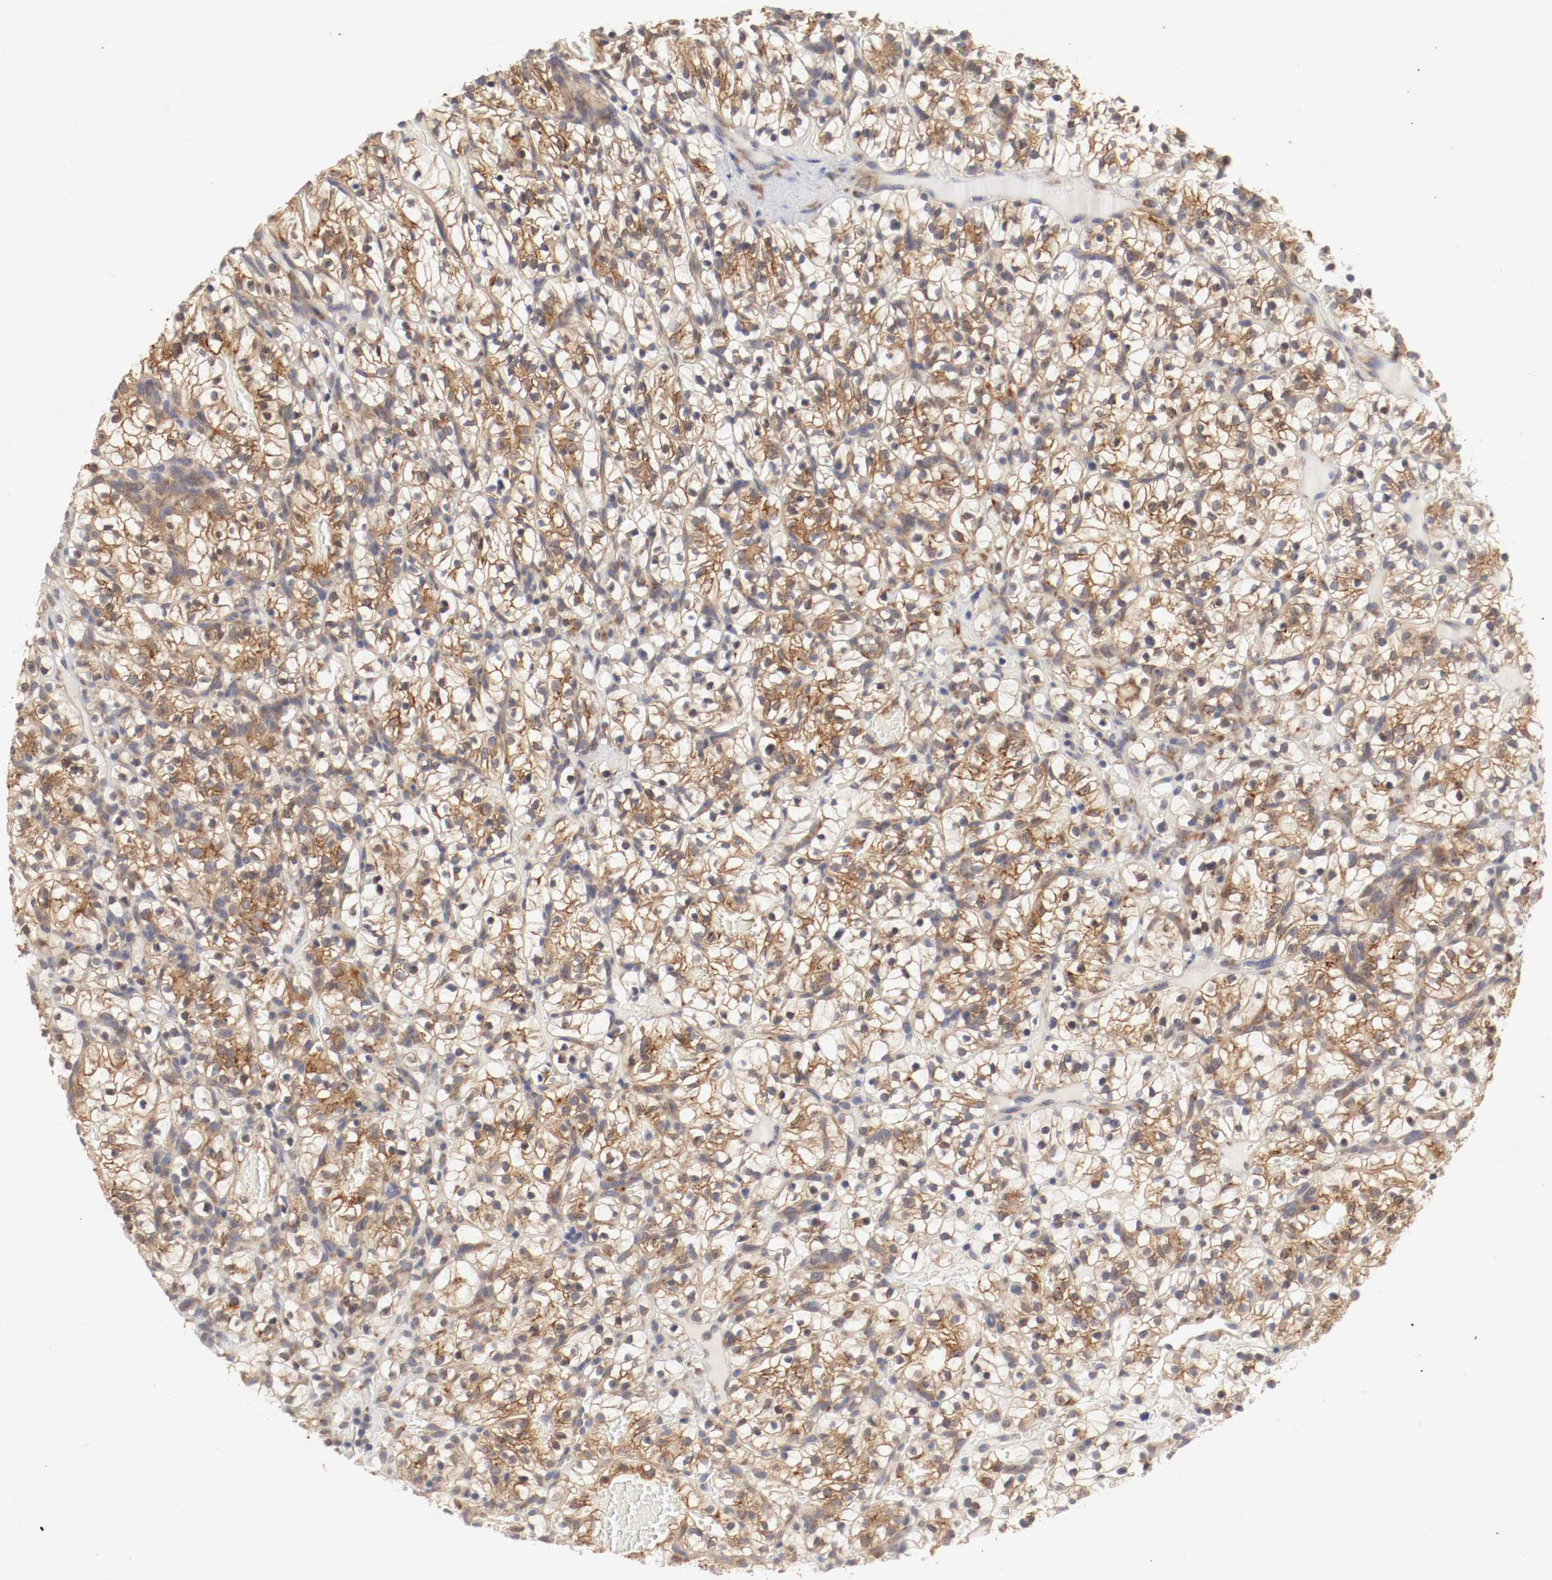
{"staining": {"intensity": "moderate", "quantity": "25%-75%", "location": "cytoplasmic/membranous"}, "tissue": "renal cancer", "cell_type": "Tumor cells", "image_type": "cancer", "snomed": [{"axis": "morphology", "description": "Adenocarcinoma, NOS"}, {"axis": "topography", "description": "Kidney"}], "caption": "Protein positivity by immunohistochemistry shows moderate cytoplasmic/membranous positivity in about 25%-75% of tumor cells in renal cancer (adenocarcinoma).", "gene": "FKBP3", "patient": {"sex": "female", "age": 57}}